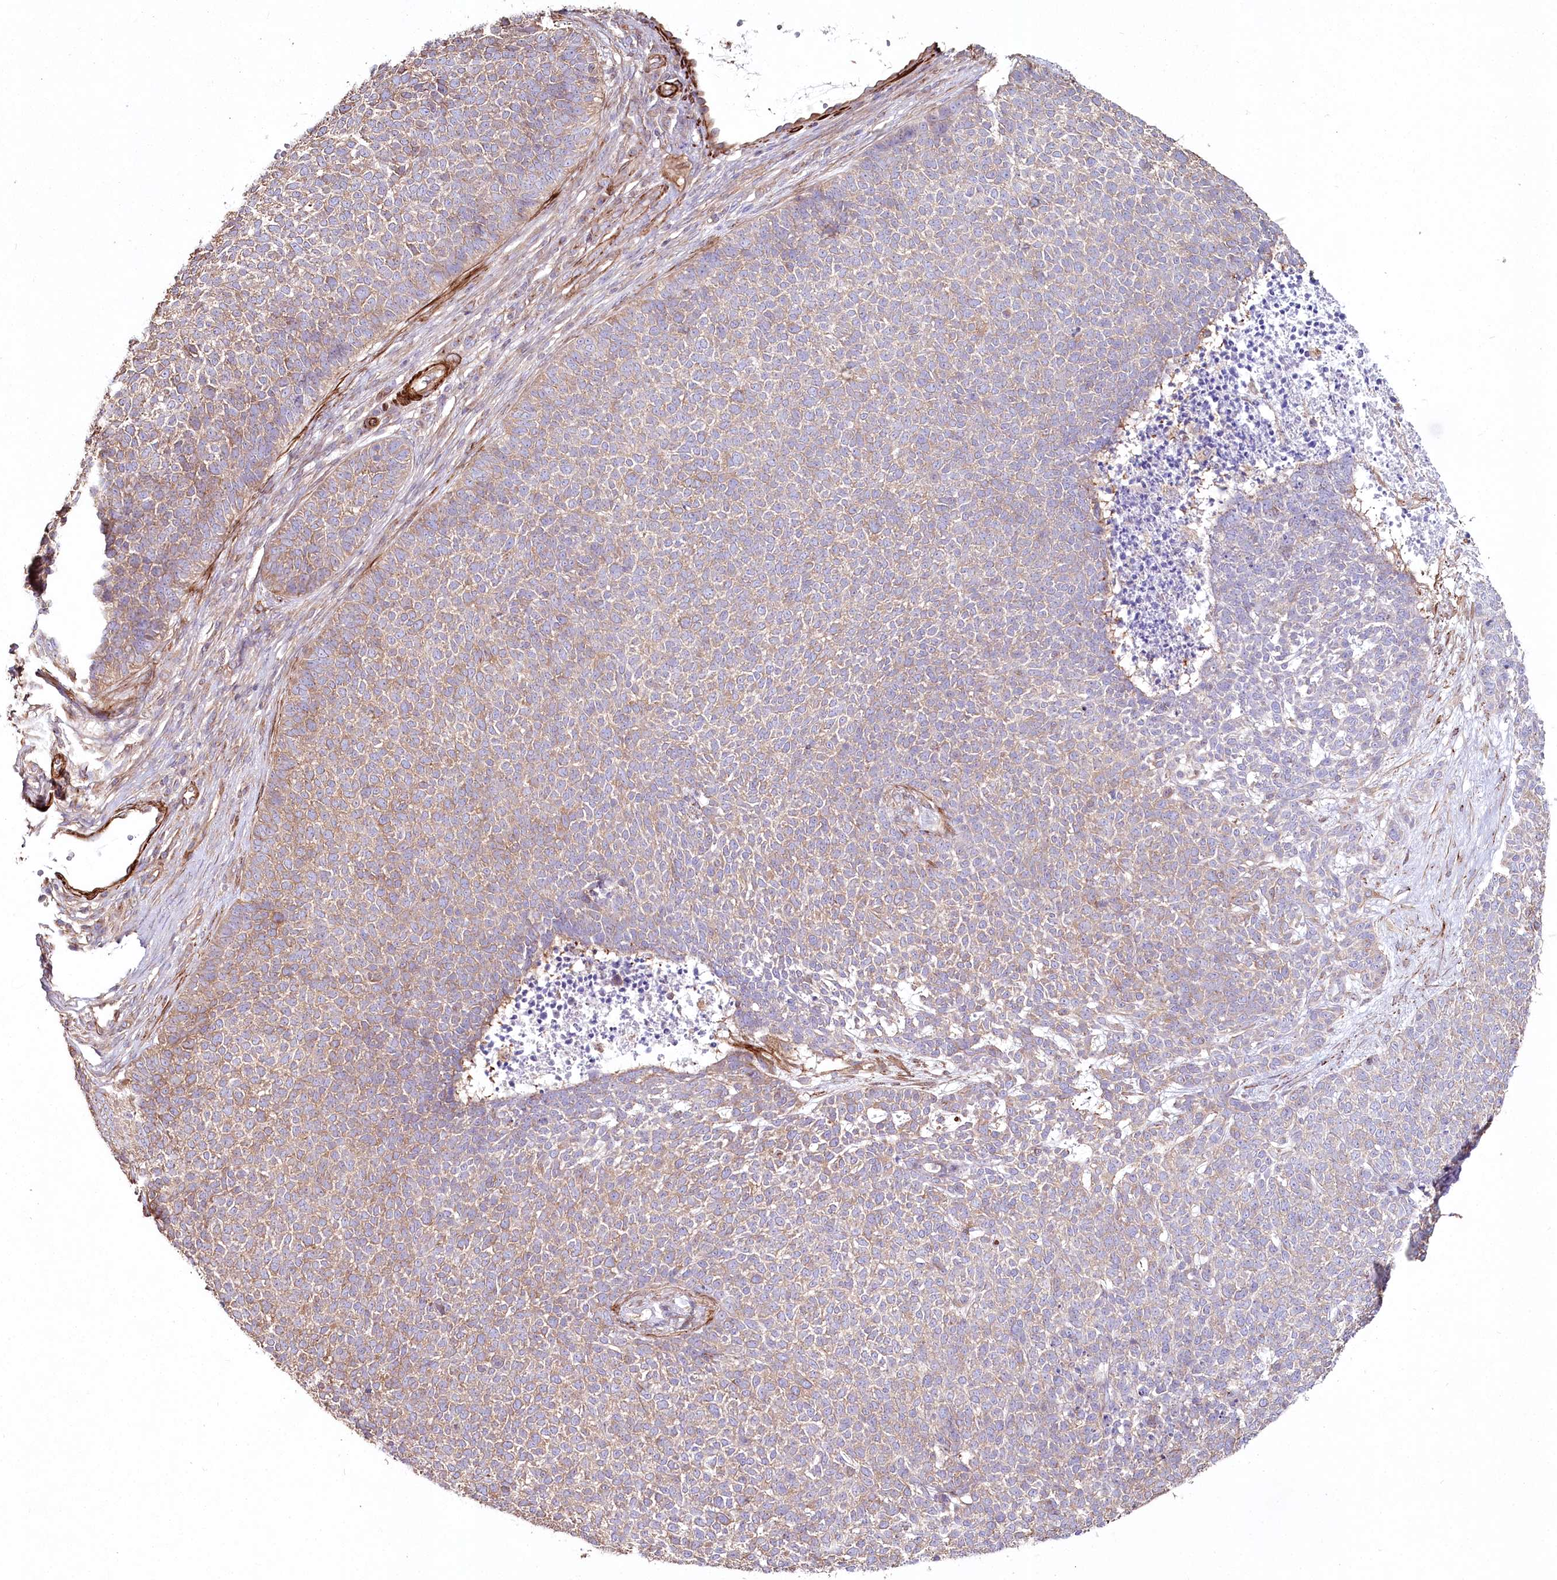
{"staining": {"intensity": "moderate", "quantity": ">75%", "location": "cytoplasmic/membranous"}, "tissue": "skin cancer", "cell_type": "Tumor cells", "image_type": "cancer", "snomed": [{"axis": "morphology", "description": "Basal cell carcinoma"}, {"axis": "topography", "description": "Skin"}], "caption": "A brown stain highlights moderate cytoplasmic/membranous positivity of a protein in skin cancer (basal cell carcinoma) tumor cells.", "gene": "SUMF1", "patient": {"sex": "female", "age": 84}}